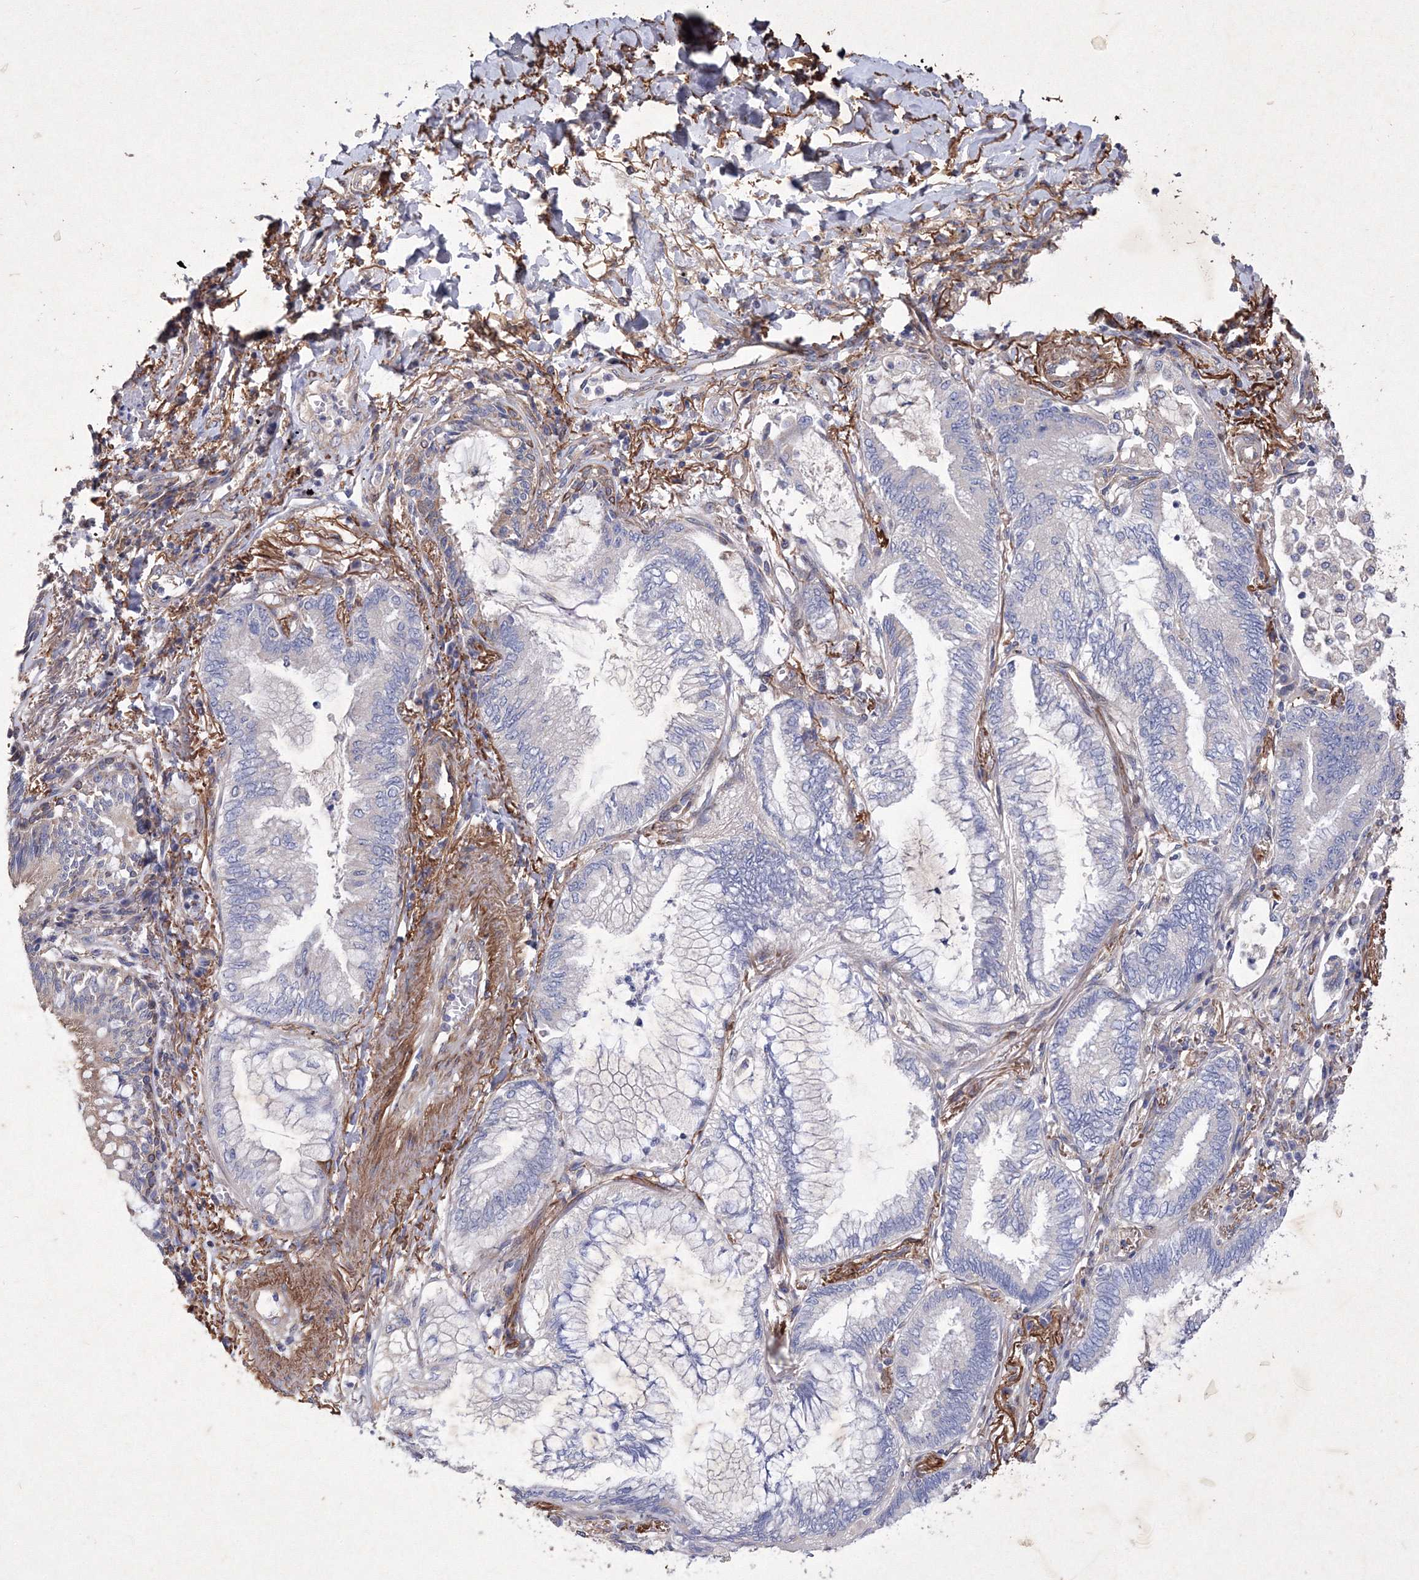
{"staining": {"intensity": "negative", "quantity": "none", "location": "none"}, "tissue": "lung cancer", "cell_type": "Tumor cells", "image_type": "cancer", "snomed": [{"axis": "morphology", "description": "Adenocarcinoma, NOS"}, {"axis": "topography", "description": "Lung"}], "caption": "A high-resolution micrograph shows immunohistochemistry (IHC) staining of lung cancer, which demonstrates no significant positivity in tumor cells.", "gene": "SNX18", "patient": {"sex": "female", "age": 70}}